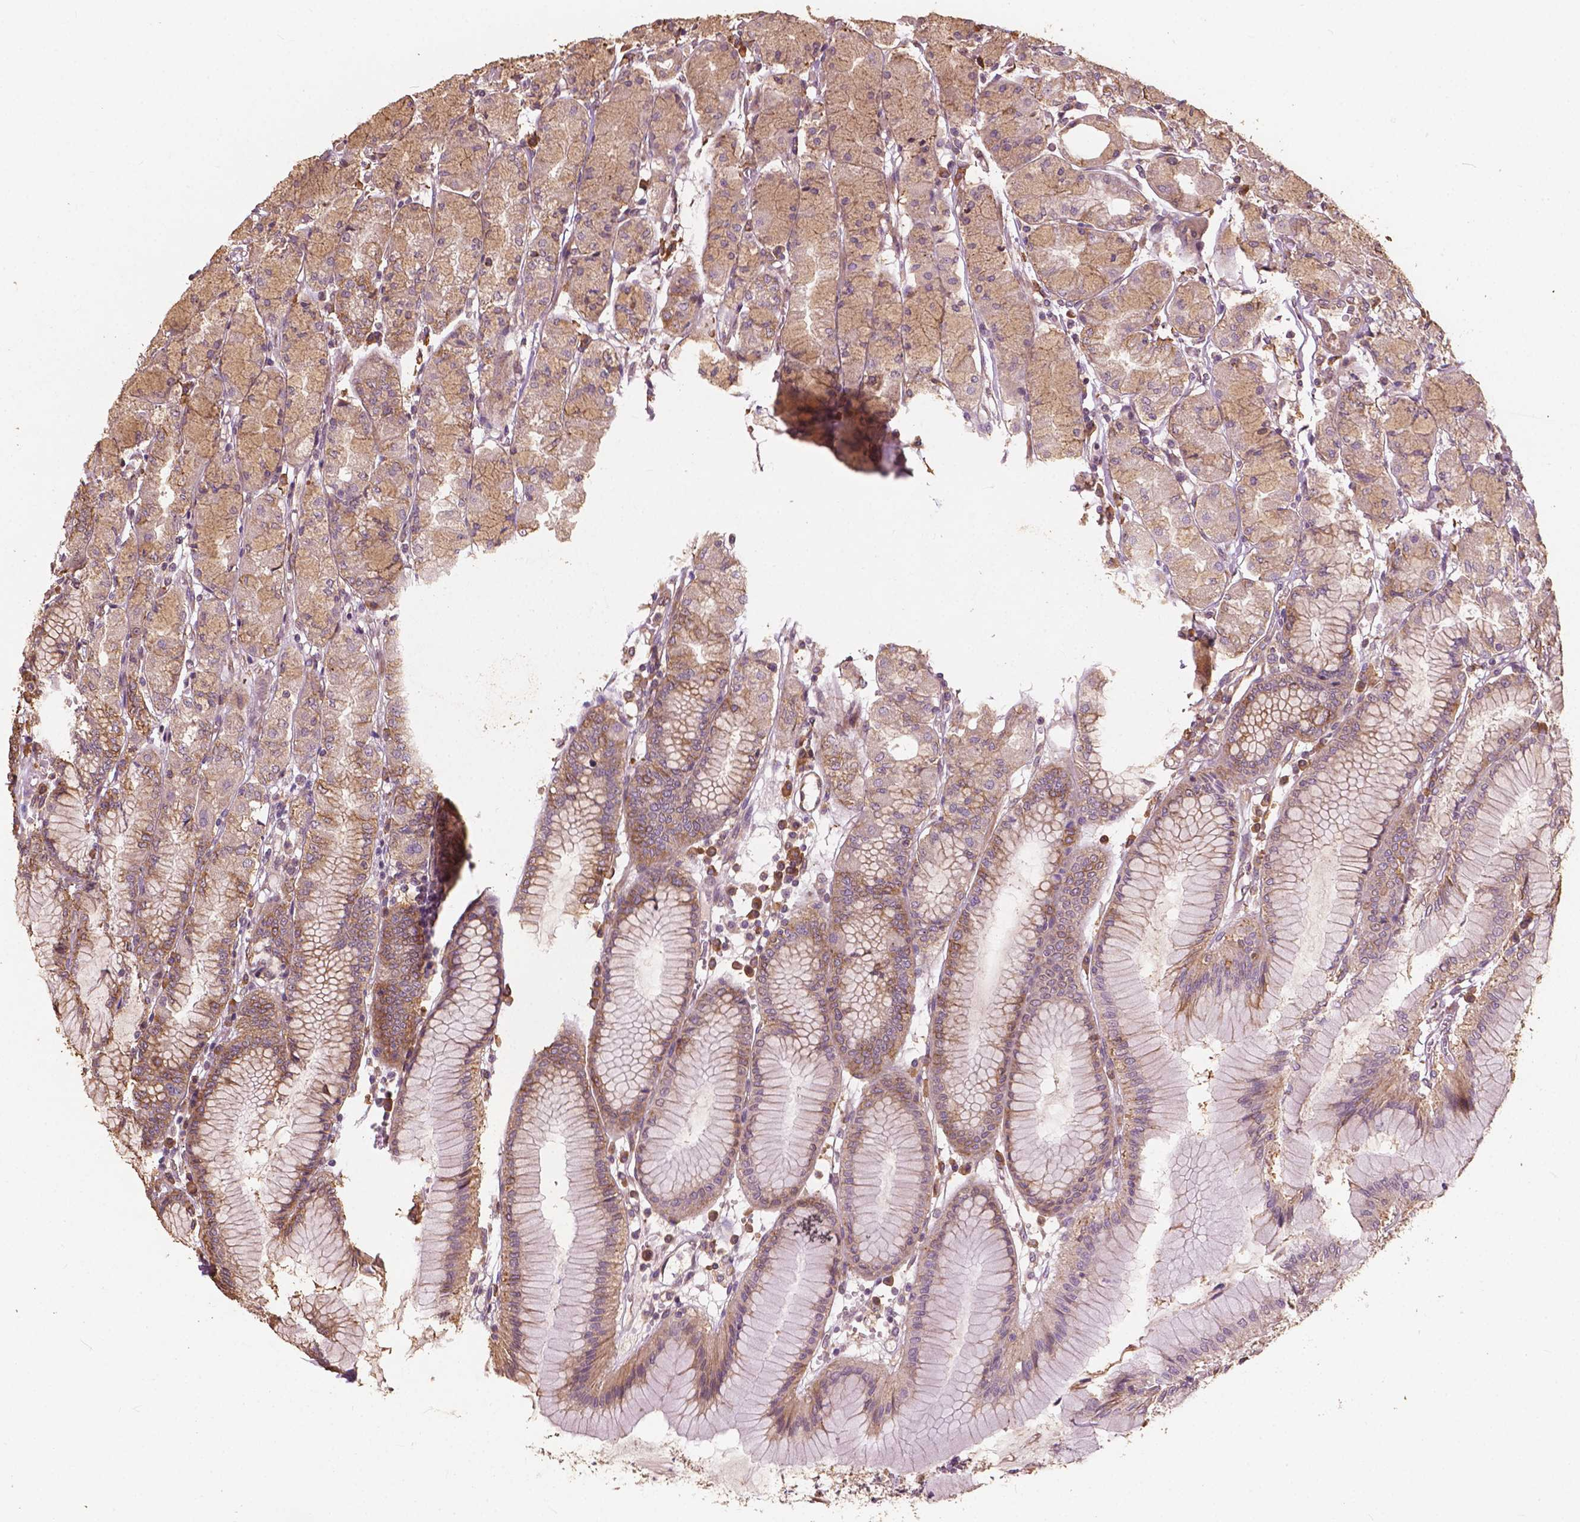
{"staining": {"intensity": "moderate", "quantity": ">75%", "location": "cytoplasmic/membranous"}, "tissue": "stomach", "cell_type": "Glandular cells", "image_type": "normal", "snomed": [{"axis": "morphology", "description": "Normal tissue, NOS"}, {"axis": "topography", "description": "Stomach, upper"}], "caption": "DAB immunohistochemical staining of unremarkable stomach demonstrates moderate cytoplasmic/membranous protein staining in approximately >75% of glandular cells.", "gene": "G3BP1", "patient": {"sex": "male", "age": 69}}